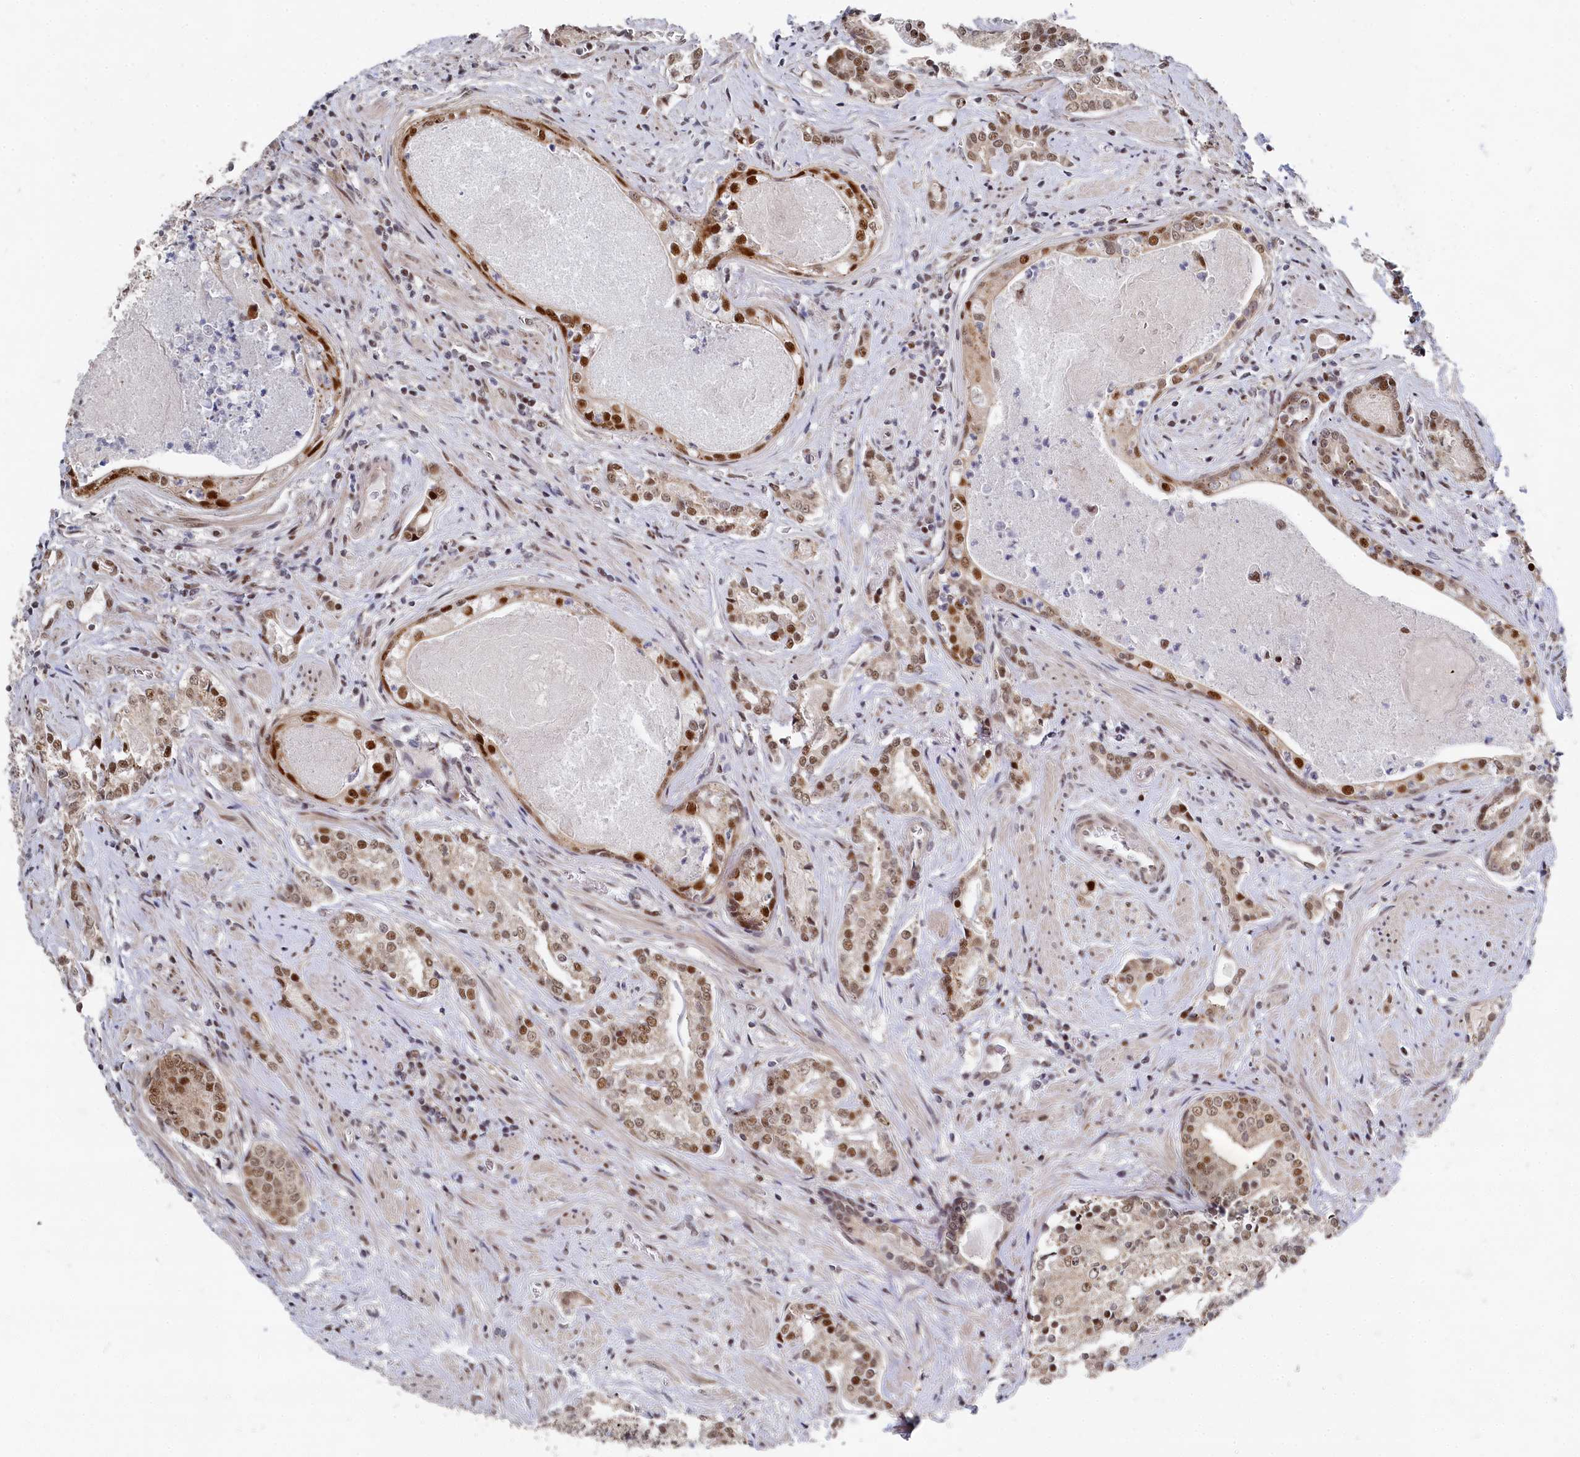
{"staining": {"intensity": "moderate", "quantity": ">75%", "location": "nuclear"}, "tissue": "prostate cancer", "cell_type": "Tumor cells", "image_type": "cancer", "snomed": [{"axis": "morphology", "description": "Adenocarcinoma, High grade"}, {"axis": "topography", "description": "Prostate"}], "caption": "Immunohistochemistry (IHC) (DAB) staining of prostate cancer exhibits moderate nuclear protein expression in approximately >75% of tumor cells.", "gene": "BUB3", "patient": {"sex": "male", "age": 58}}